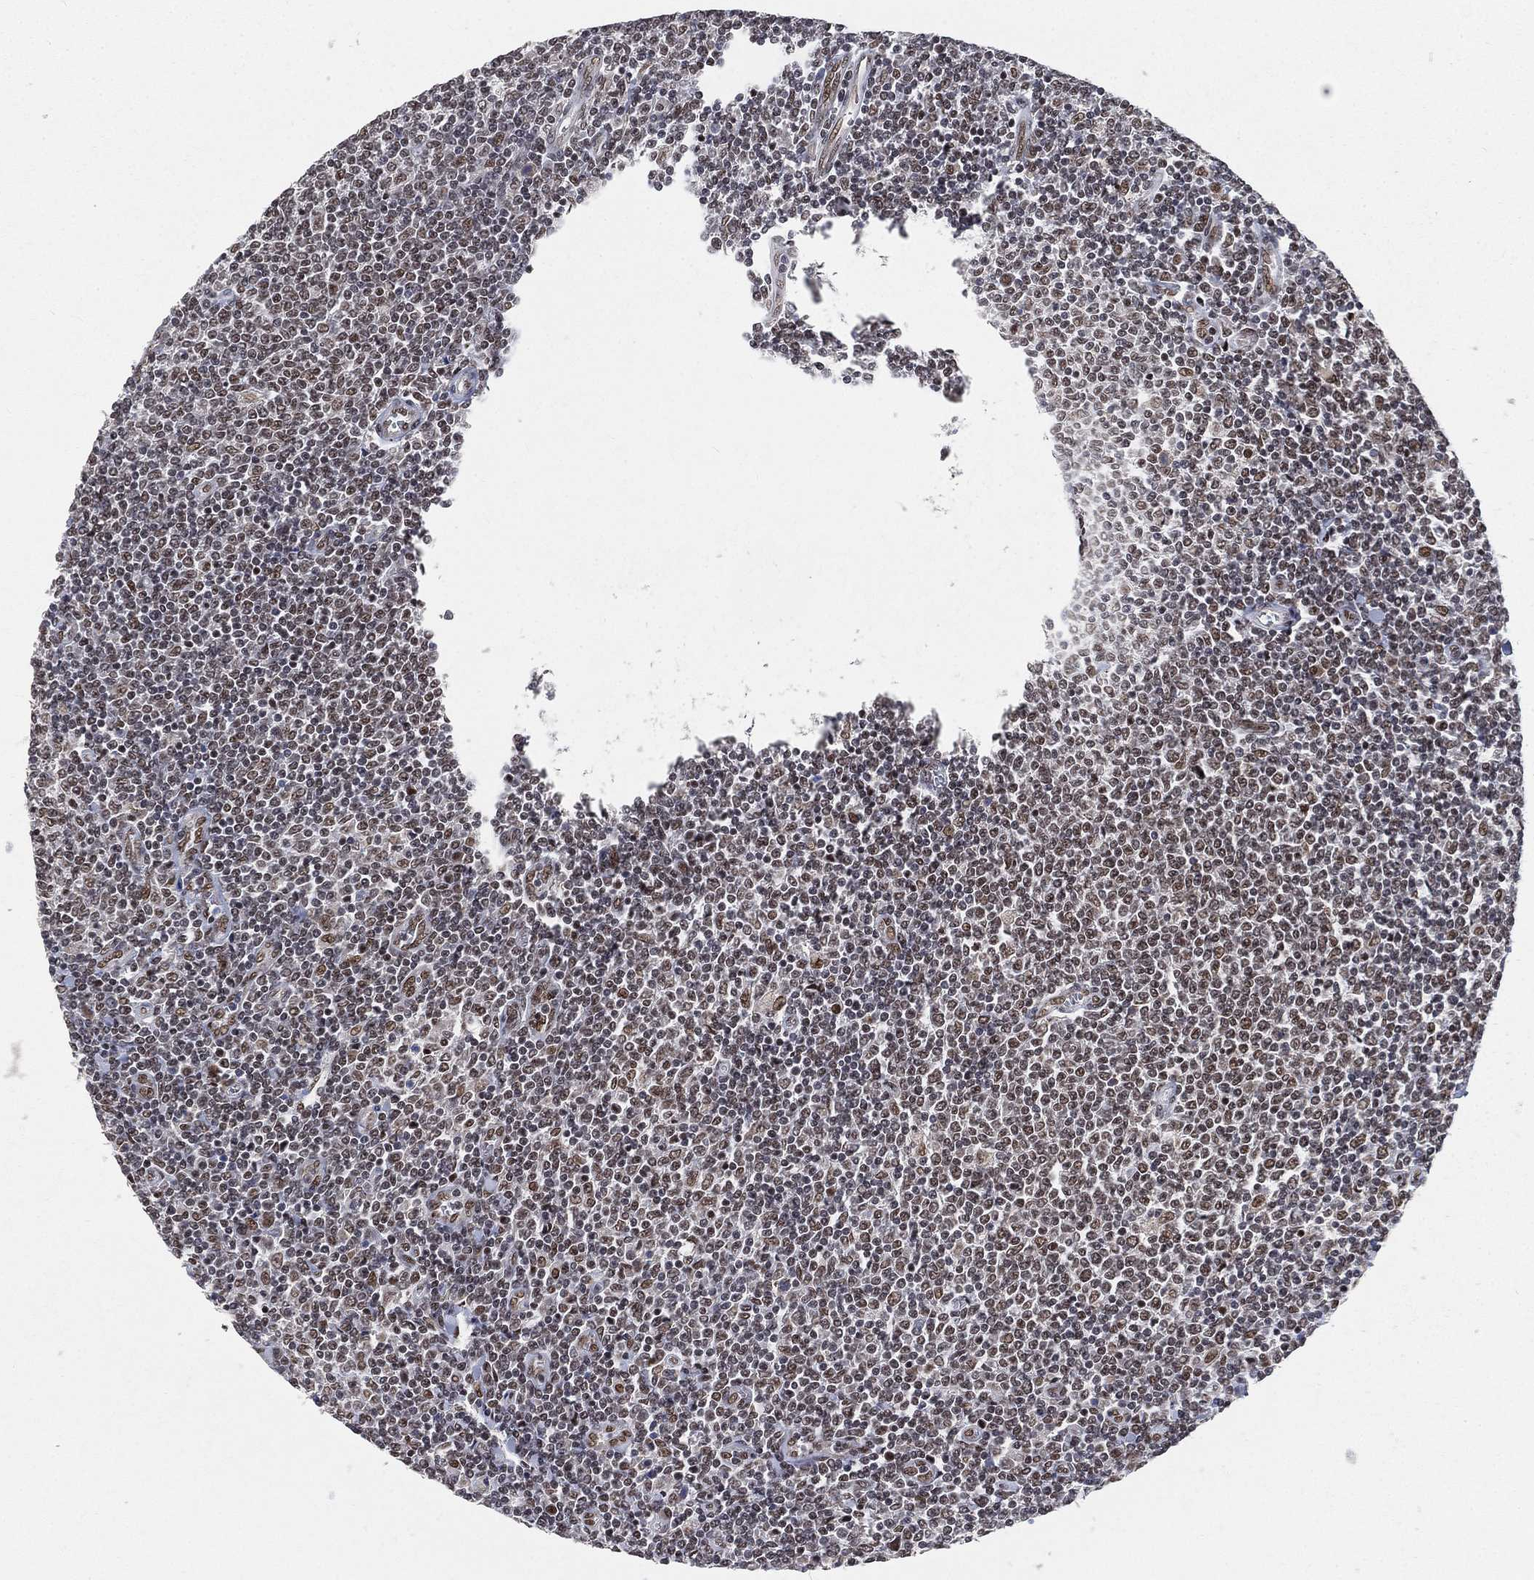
{"staining": {"intensity": "weak", "quantity": "25%-75%", "location": "nuclear"}, "tissue": "lymphoma", "cell_type": "Tumor cells", "image_type": "cancer", "snomed": [{"axis": "morphology", "description": "Malignant lymphoma, non-Hodgkin's type, Low grade"}, {"axis": "topography", "description": "Lymph node"}], "caption": "Brown immunohistochemical staining in human malignant lymphoma, non-Hodgkin's type (low-grade) reveals weak nuclear staining in about 25%-75% of tumor cells. (DAB IHC, brown staining for protein, blue staining for nuclei).", "gene": "YLPM1", "patient": {"sex": "male", "age": 52}}